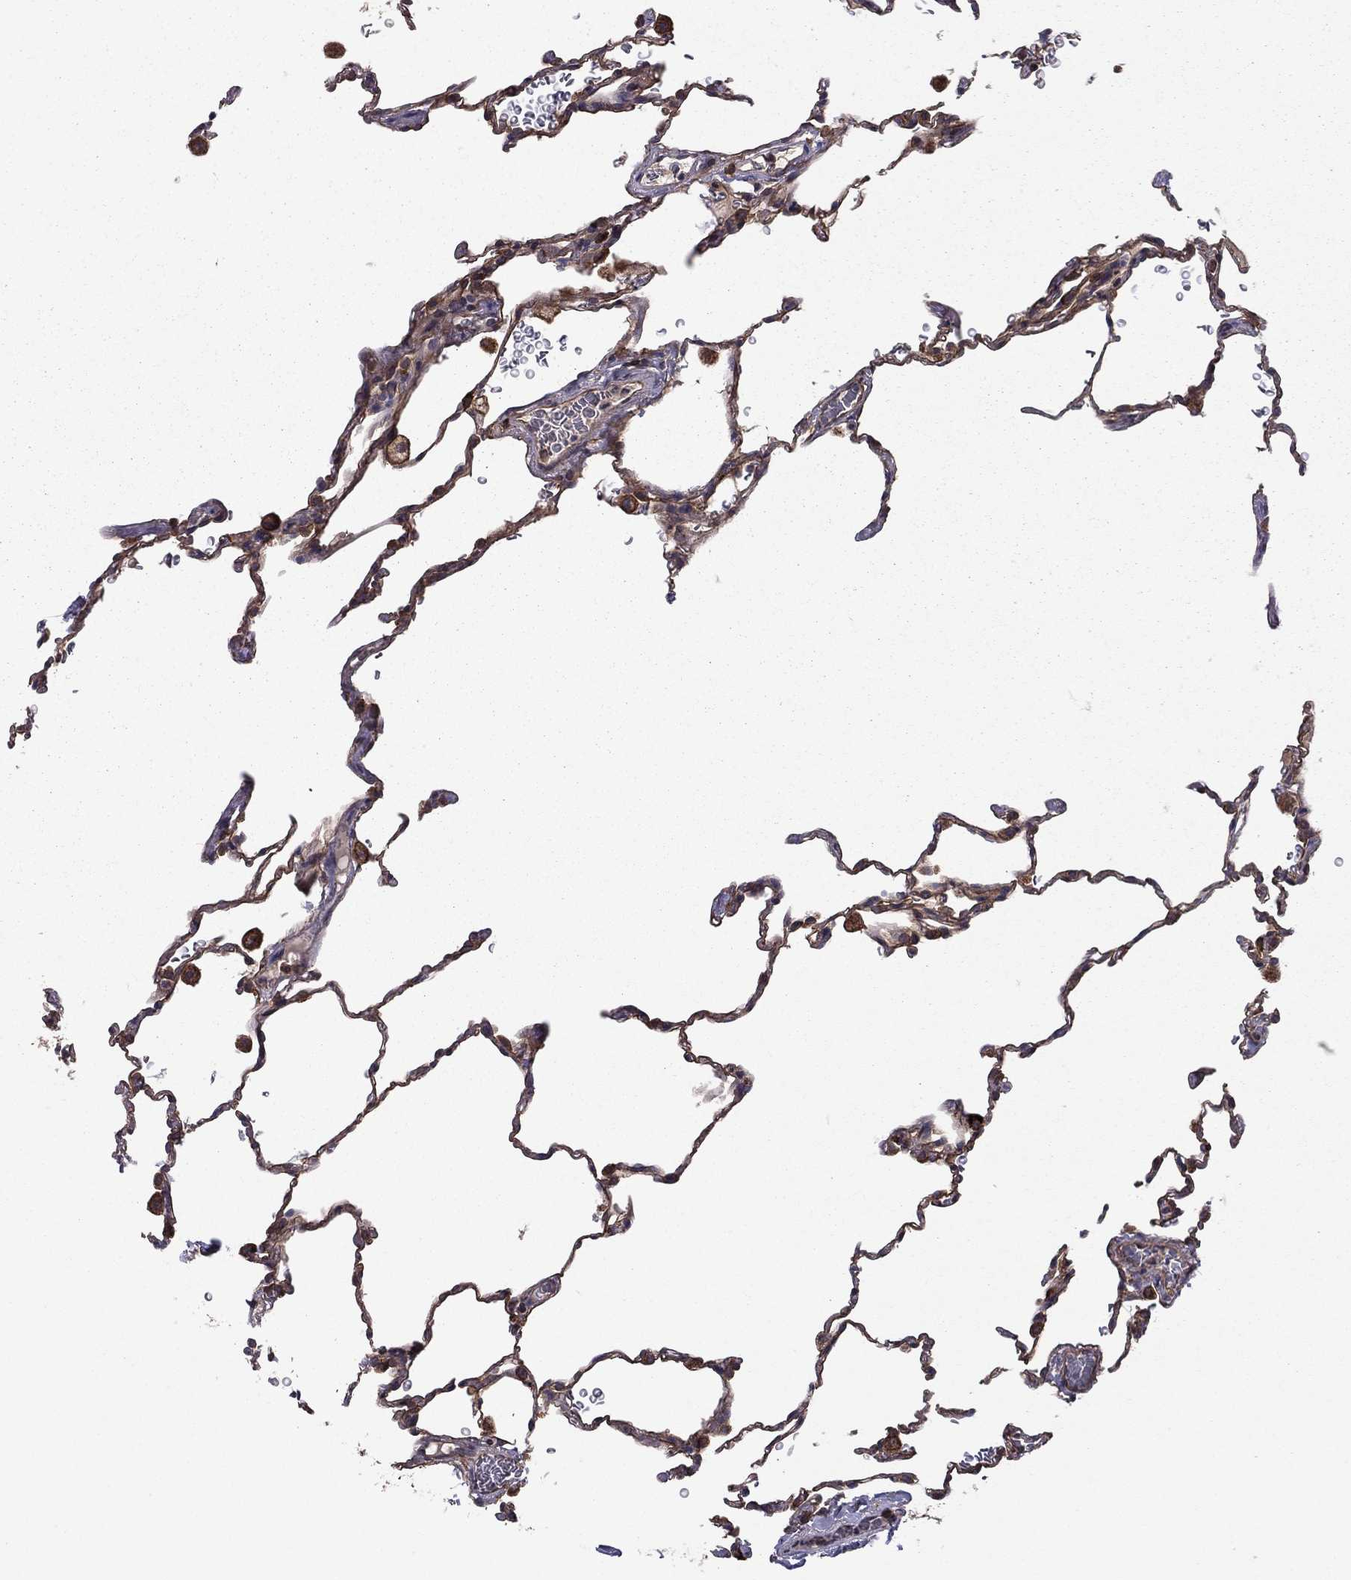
{"staining": {"intensity": "negative", "quantity": "none", "location": "none"}, "tissue": "lung", "cell_type": "Alveolar cells", "image_type": "normal", "snomed": [{"axis": "morphology", "description": "Normal tissue, NOS"}, {"axis": "morphology", "description": "Adenocarcinoma, metastatic, NOS"}, {"axis": "topography", "description": "Lung"}], "caption": "Image shows no significant protein expression in alveolar cells of benign lung. The staining was performed using DAB to visualize the protein expression in brown, while the nuclei were stained in blue with hematoxylin (Magnification: 20x).", "gene": "SHMT1", "patient": {"sex": "male", "age": 45}}